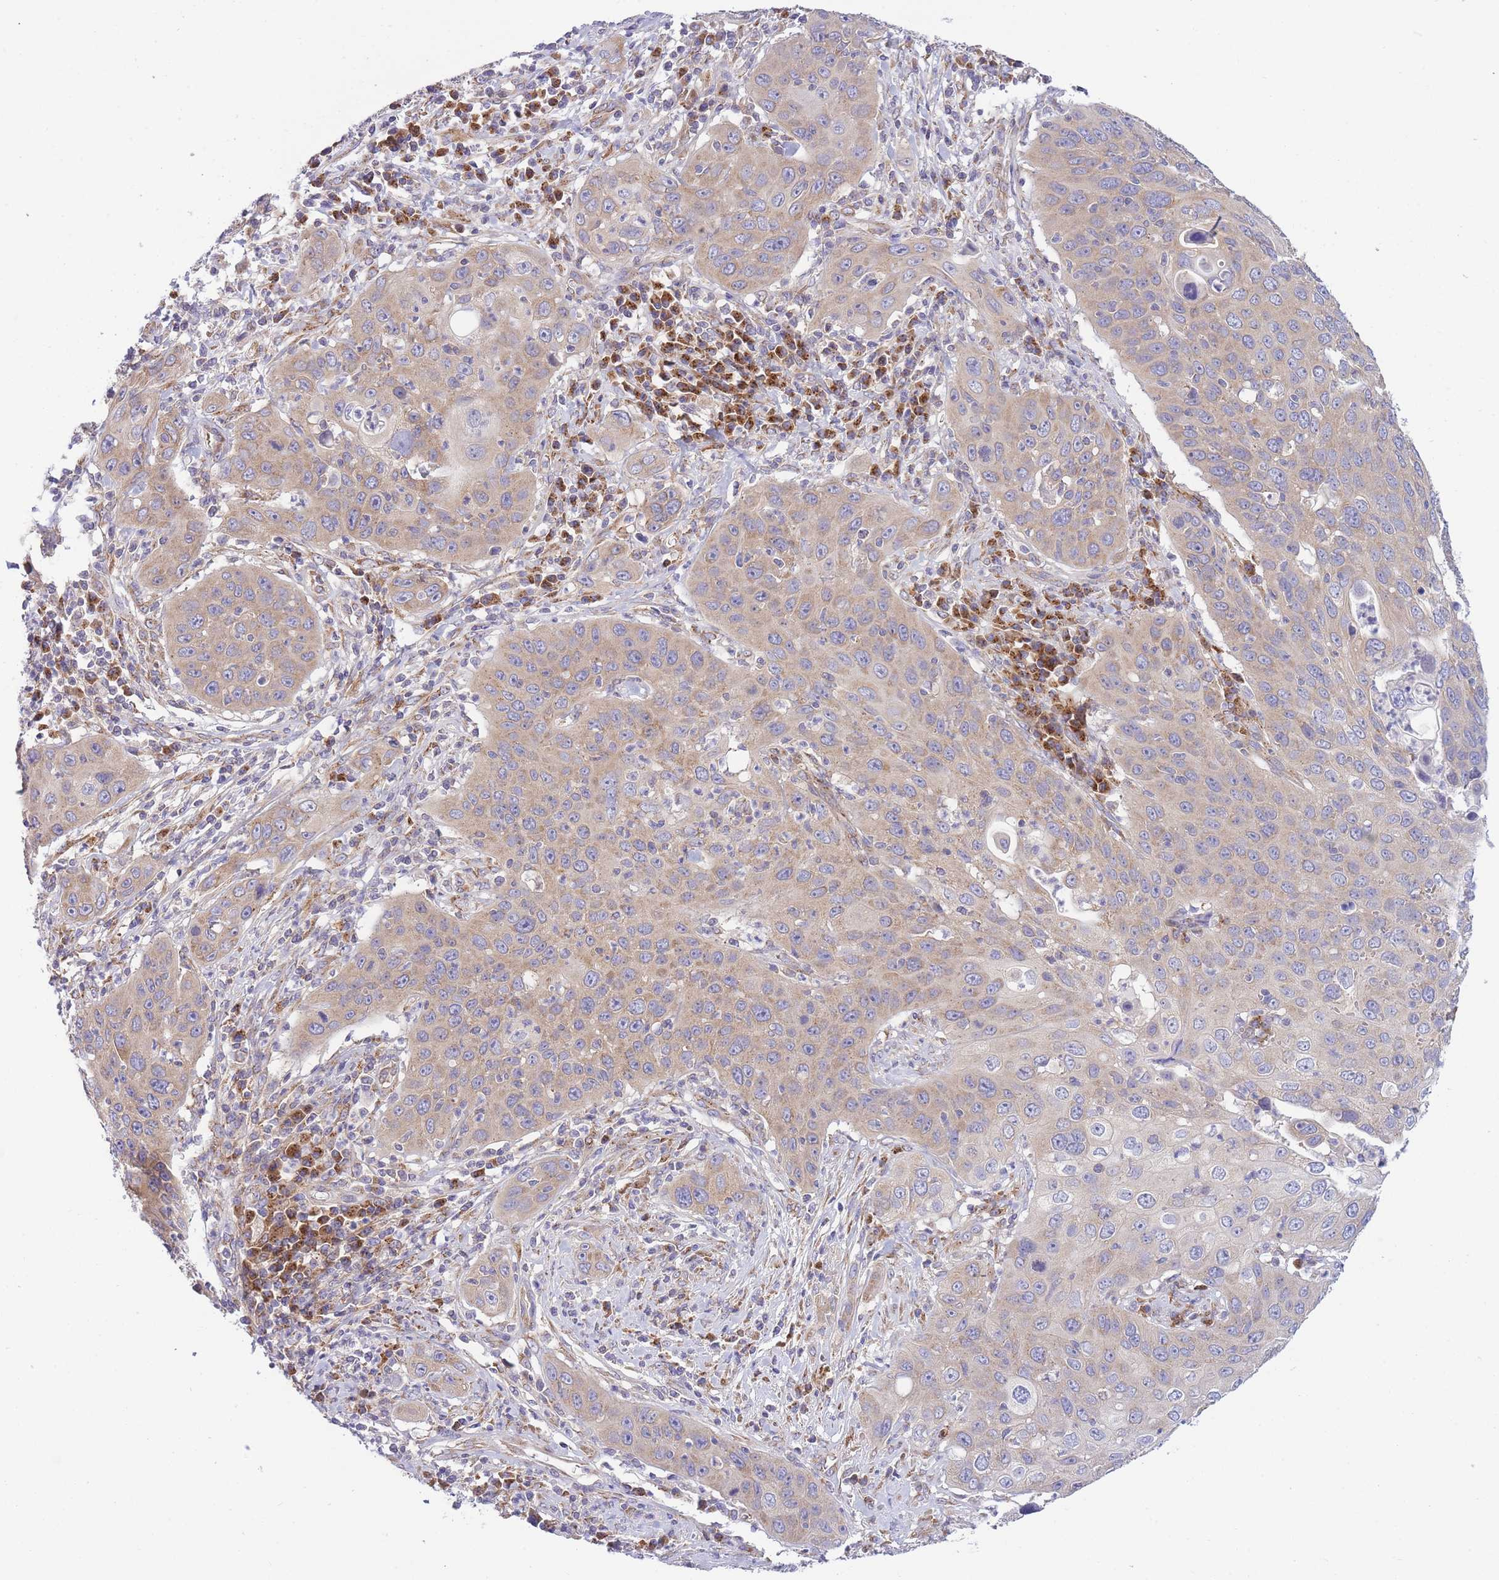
{"staining": {"intensity": "weak", "quantity": "25%-75%", "location": "cytoplasmic/membranous"}, "tissue": "cervical cancer", "cell_type": "Tumor cells", "image_type": "cancer", "snomed": [{"axis": "morphology", "description": "Squamous cell carcinoma, NOS"}, {"axis": "topography", "description": "Cervix"}], "caption": "A low amount of weak cytoplasmic/membranous staining is appreciated in approximately 25%-75% of tumor cells in cervical cancer tissue.", "gene": "COPG2", "patient": {"sex": "female", "age": 36}}